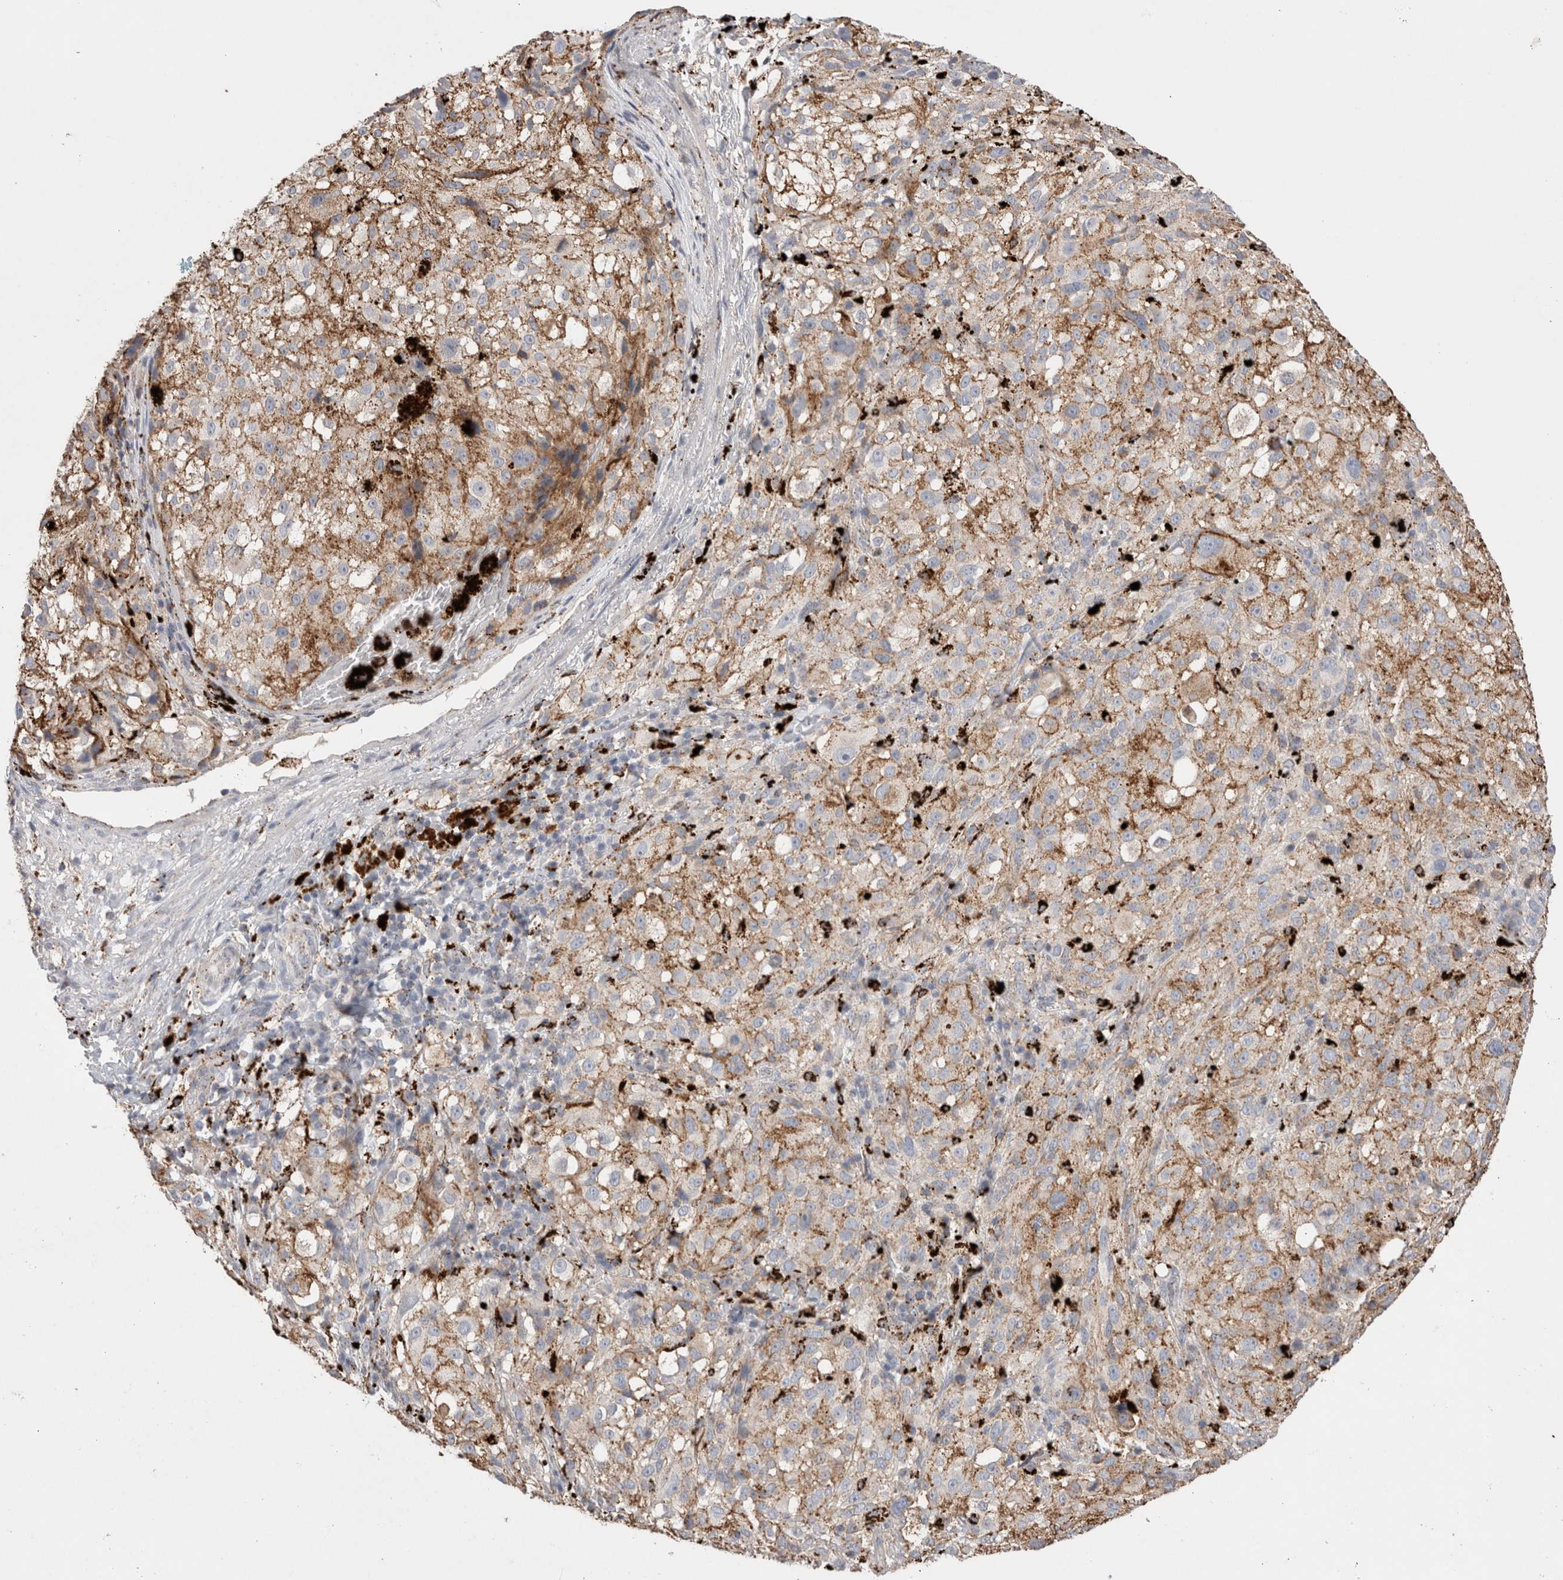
{"staining": {"intensity": "moderate", "quantity": ">75%", "location": "cytoplasmic/membranous"}, "tissue": "melanoma", "cell_type": "Tumor cells", "image_type": "cancer", "snomed": [{"axis": "morphology", "description": "Necrosis, NOS"}, {"axis": "morphology", "description": "Malignant melanoma, NOS"}, {"axis": "topography", "description": "Skin"}], "caption": "Immunohistochemical staining of human melanoma shows medium levels of moderate cytoplasmic/membranous protein positivity in approximately >75% of tumor cells.", "gene": "CTSA", "patient": {"sex": "female", "age": 87}}